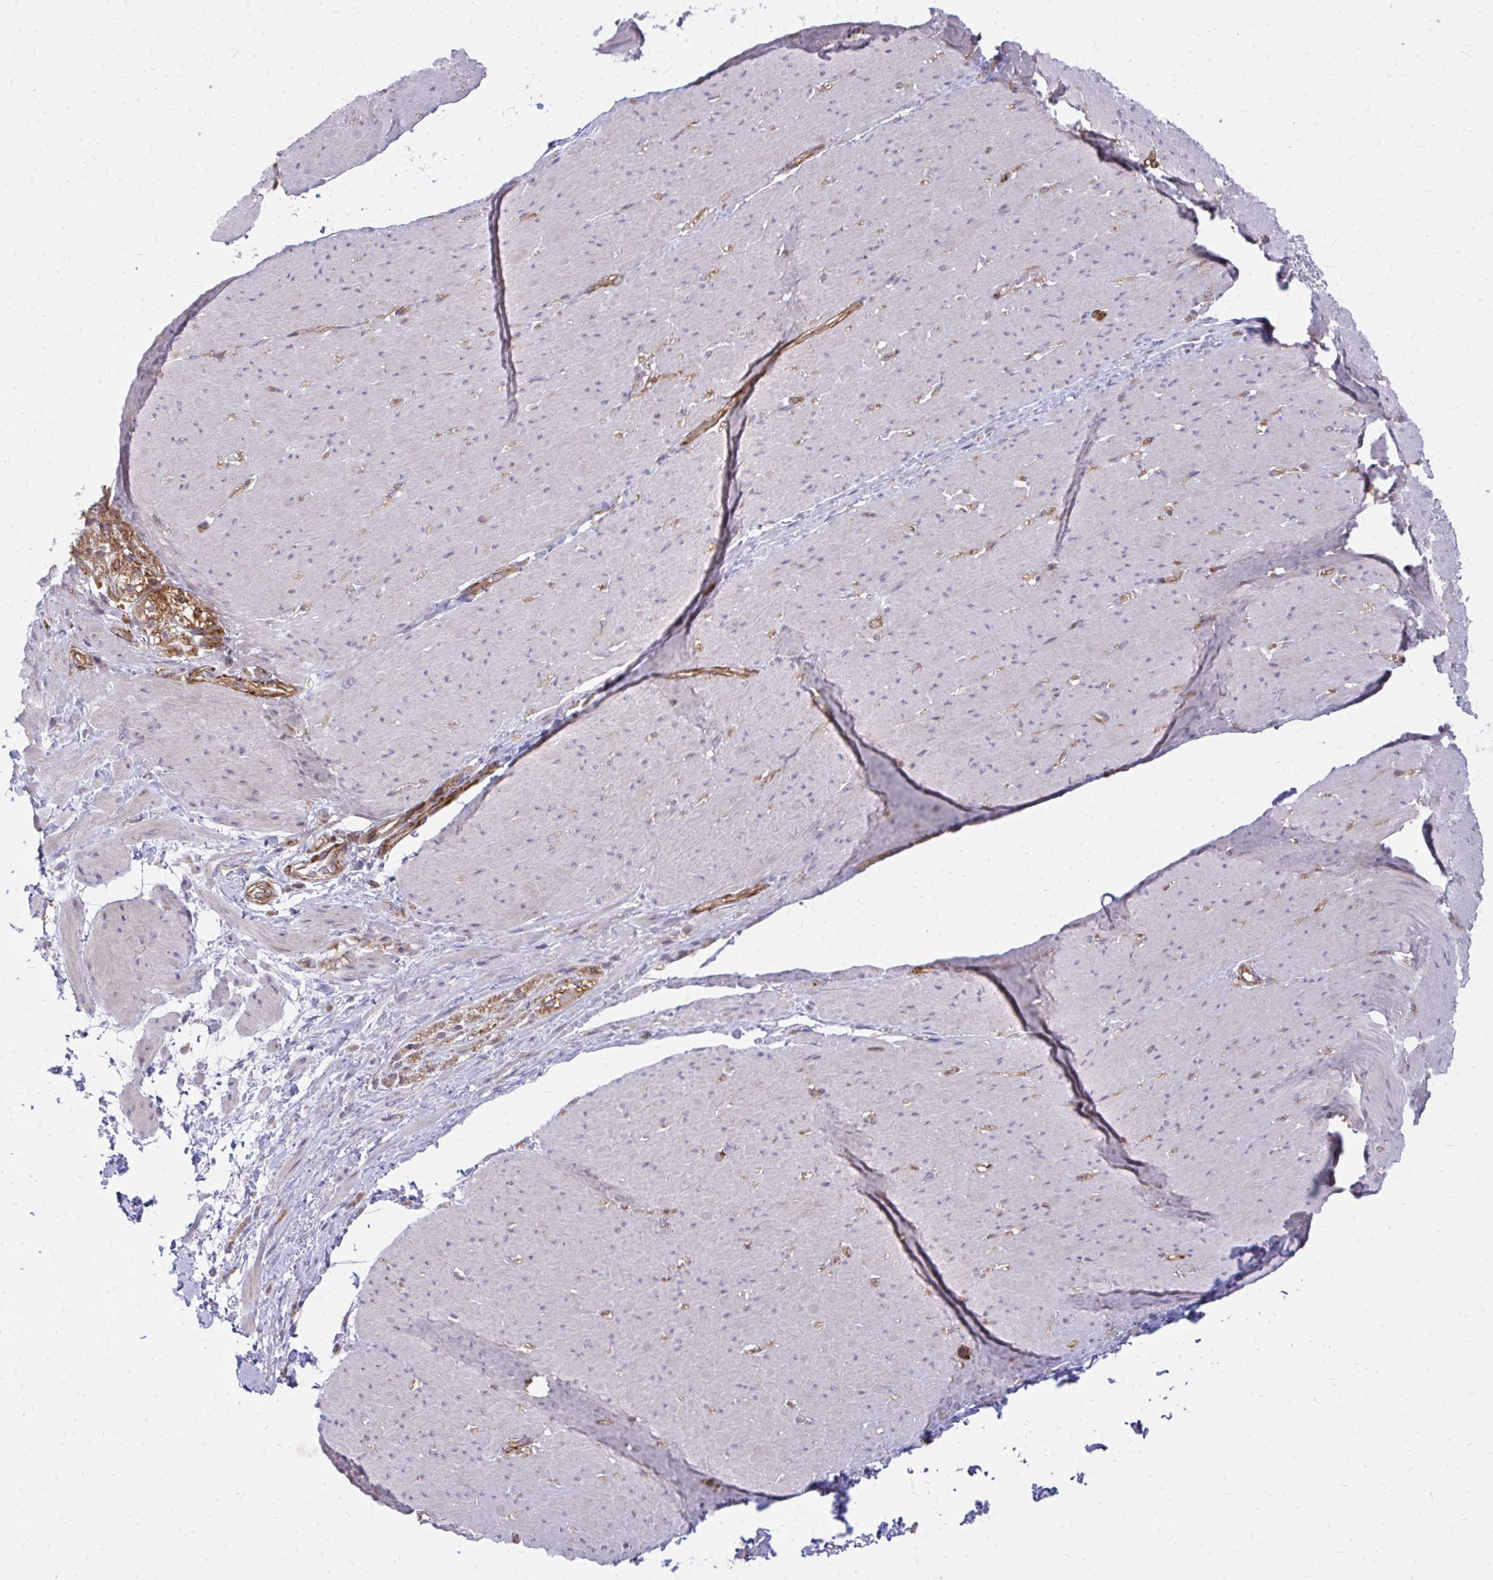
{"staining": {"intensity": "negative", "quantity": "none", "location": "none"}, "tissue": "smooth muscle", "cell_type": "Smooth muscle cells", "image_type": "normal", "snomed": [{"axis": "morphology", "description": "Normal tissue, NOS"}, {"axis": "topography", "description": "Smooth muscle"}, {"axis": "topography", "description": "Rectum"}], "caption": "The IHC photomicrograph has no significant staining in smooth muscle cells of smooth muscle. (DAB immunohistochemistry (IHC) visualized using brightfield microscopy, high magnification).", "gene": "ASAP1", "patient": {"sex": "male", "age": 53}}